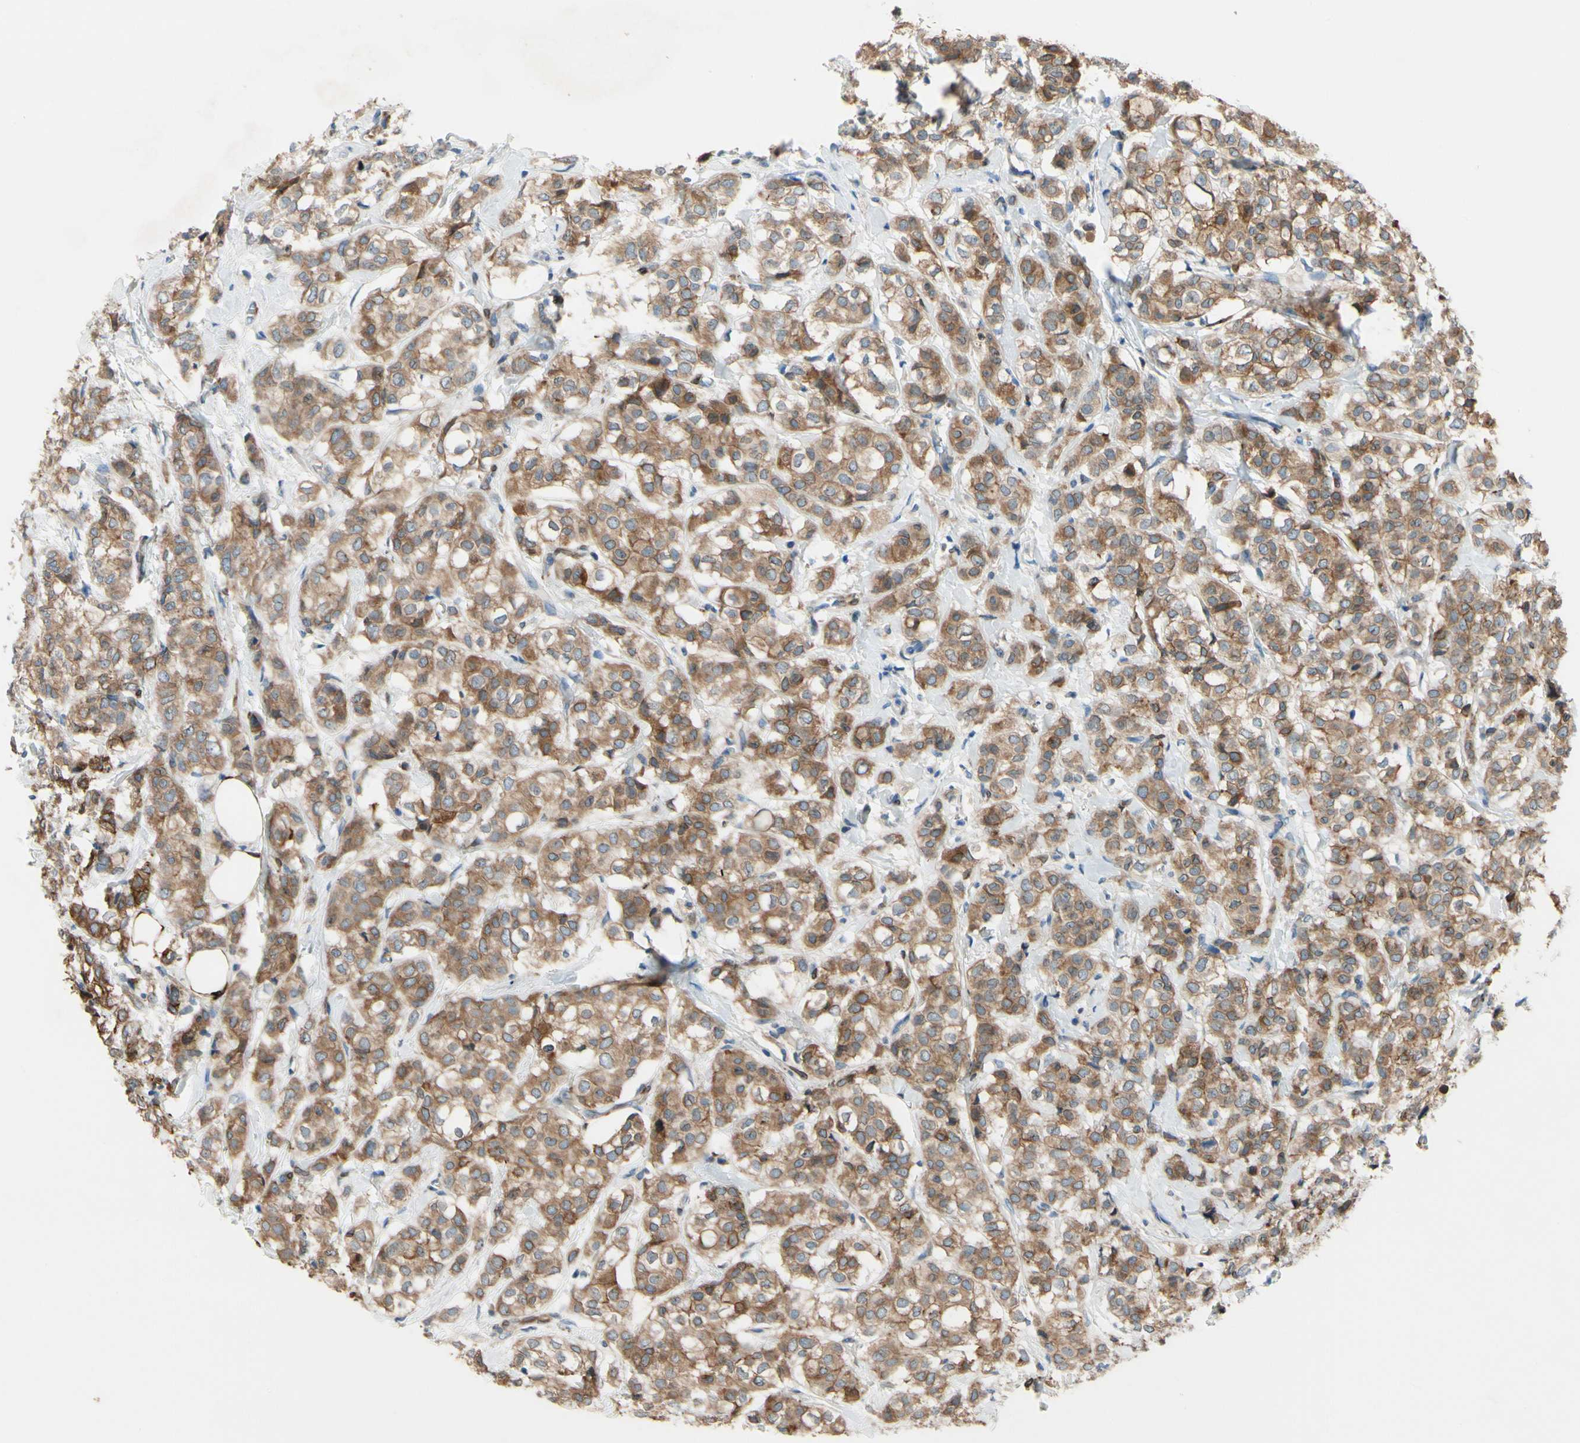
{"staining": {"intensity": "moderate", "quantity": ">75%", "location": "cytoplasmic/membranous"}, "tissue": "breast cancer", "cell_type": "Tumor cells", "image_type": "cancer", "snomed": [{"axis": "morphology", "description": "Lobular carcinoma"}, {"axis": "topography", "description": "Breast"}], "caption": "A micrograph showing moderate cytoplasmic/membranous positivity in approximately >75% of tumor cells in breast cancer (lobular carcinoma), as visualized by brown immunohistochemical staining.", "gene": "PRXL2A", "patient": {"sex": "female", "age": 60}}